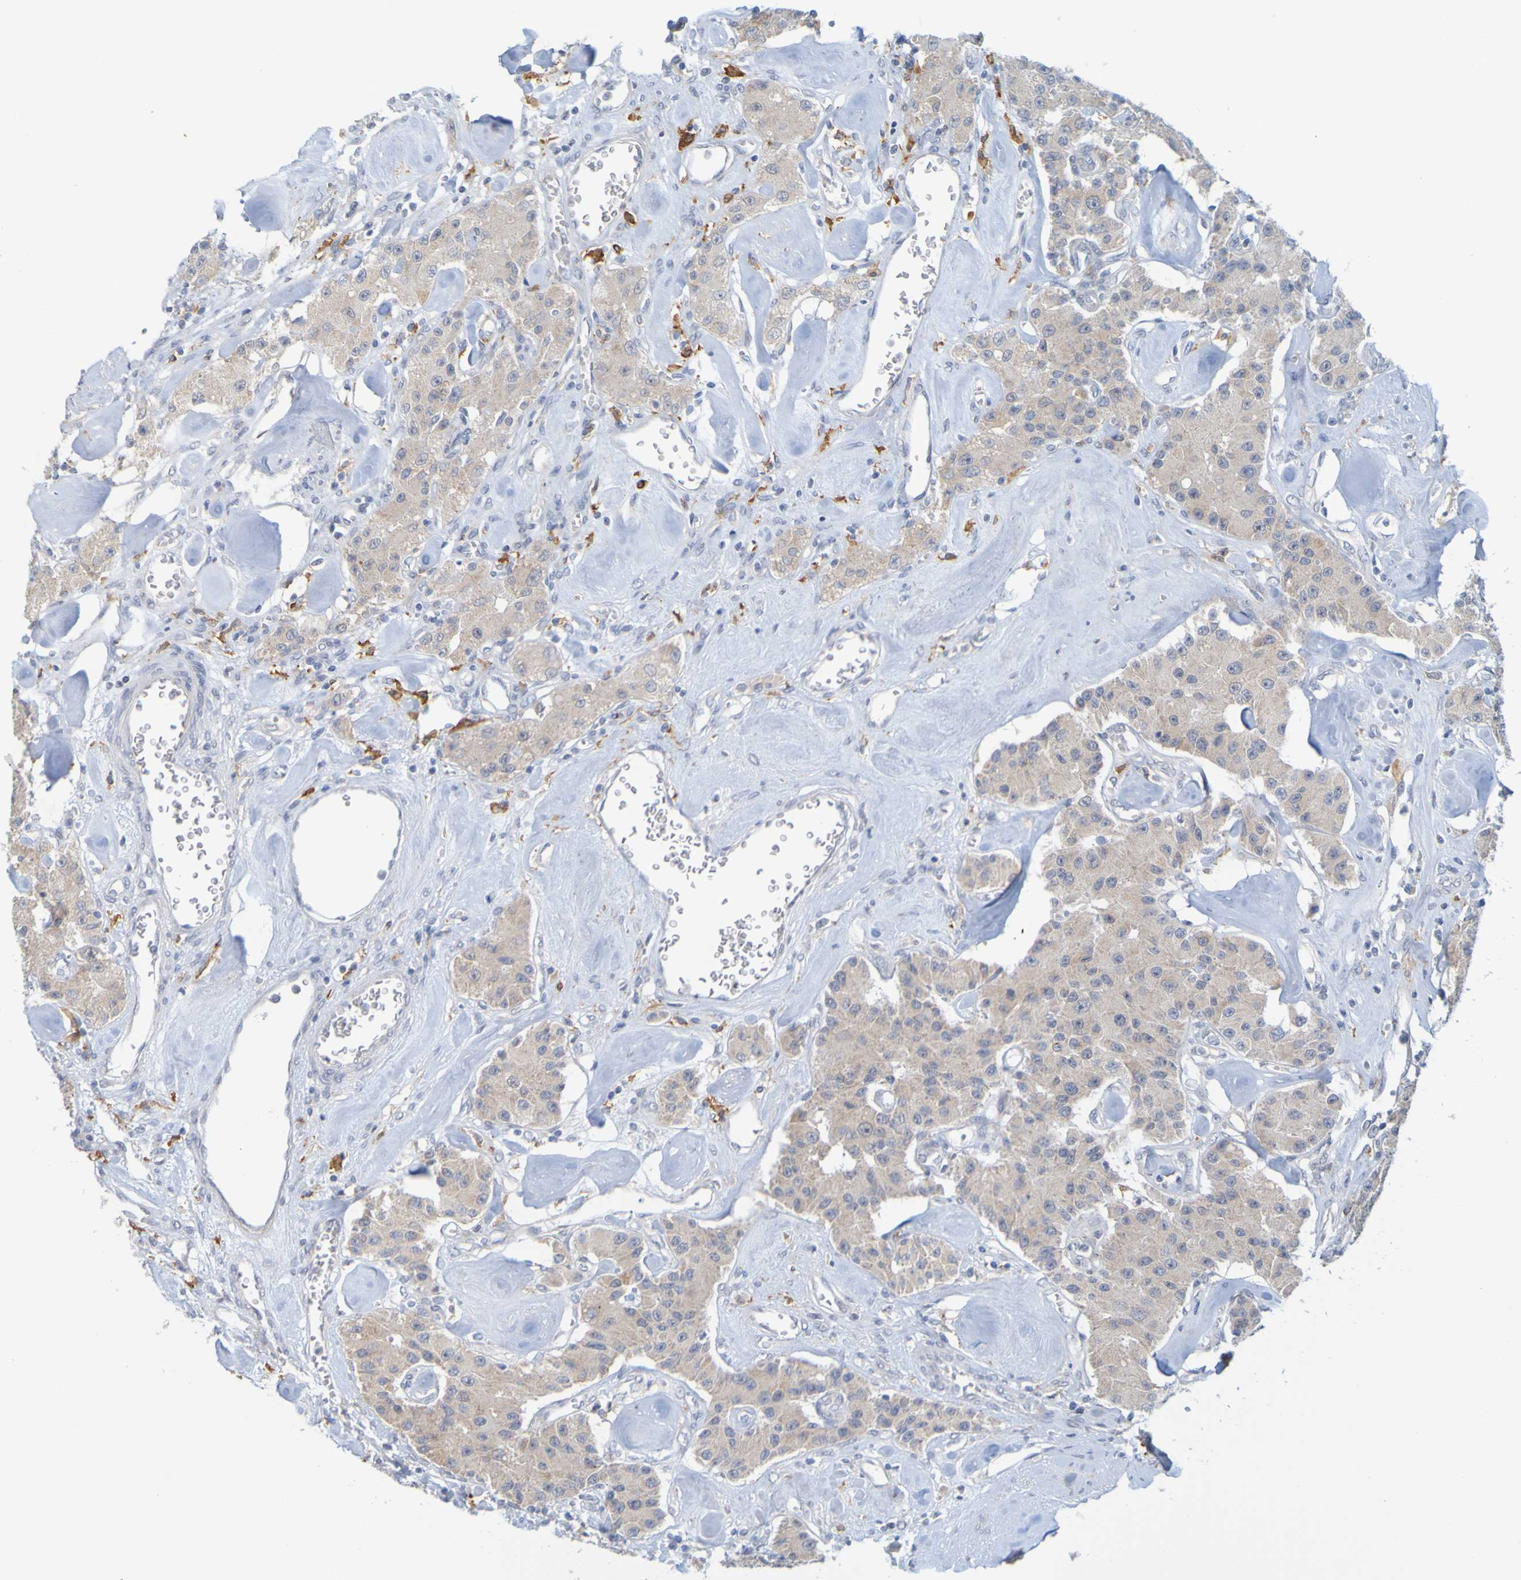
{"staining": {"intensity": "weak", "quantity": ">75%", "location": "cytoplasmic/membranous"}, "tissue": "carcinoid", "cell_type": "Tumor cells", "image_type": "cancer", "snomed": [{"axis": "morphology", "description": "Carcinoid, malignant, NOS"}, {"axis": "topography", "description": "Pancreas"}], "caption": "A histopathology image of carcinoid (malignant) stained for a protein reveals weak cytoplasmic/membranous brown staining in tumor cells.", "gene": "LILRB5", "patient": {"sex": "male", "age": 41}}